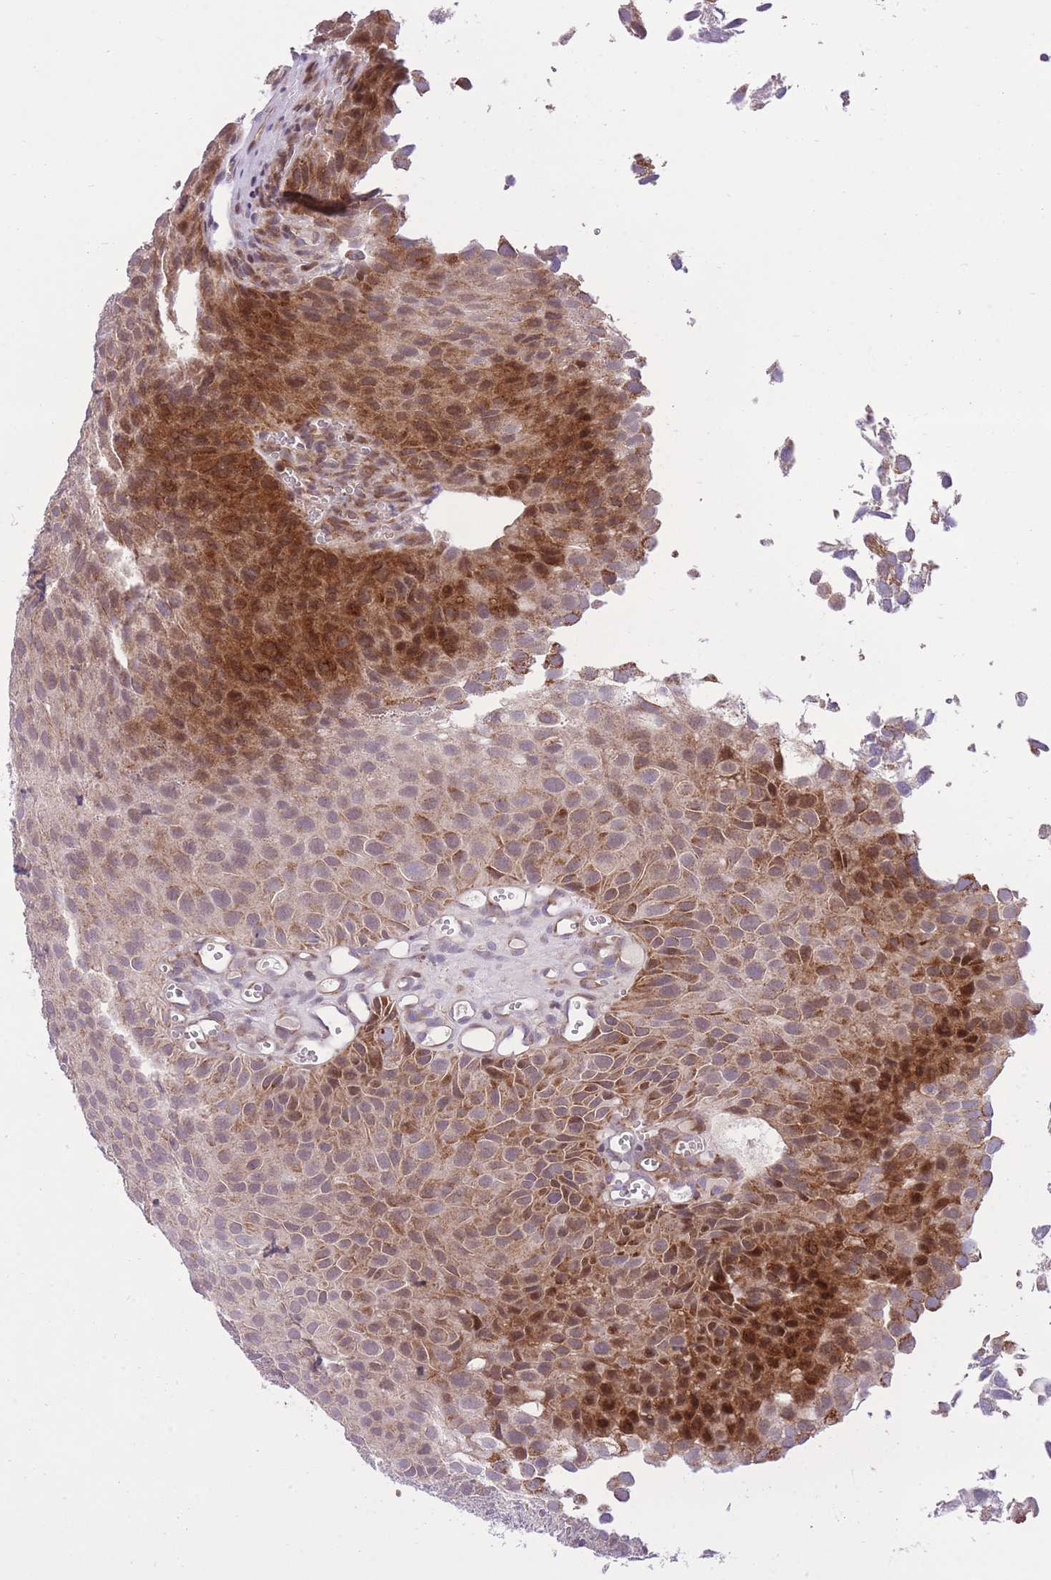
{"staining": {"intensity": "strong", "quantity": "25%-75%", "location": "cytoplasmic/membranous,nuclear"}, "tissue": "urothelial cancer", "cell_type": "Tumor cells", "image_type": "cancer", "snomed": [{"axis": "morphology", "description": "Urothelial carcinoma, Low grade"}, {"axis": "topography", "description": "Urinary bladder"}], "caption": "There is high levels of strong cytoplasmic/membranous and nuclear positivity in tumor cells of low-grade urothelial carcinoma, as demonstrated by immunohistochemical staining (brown color).", "gene": "SLC4A4", "patient": {"sex": "male", "age": 88}}